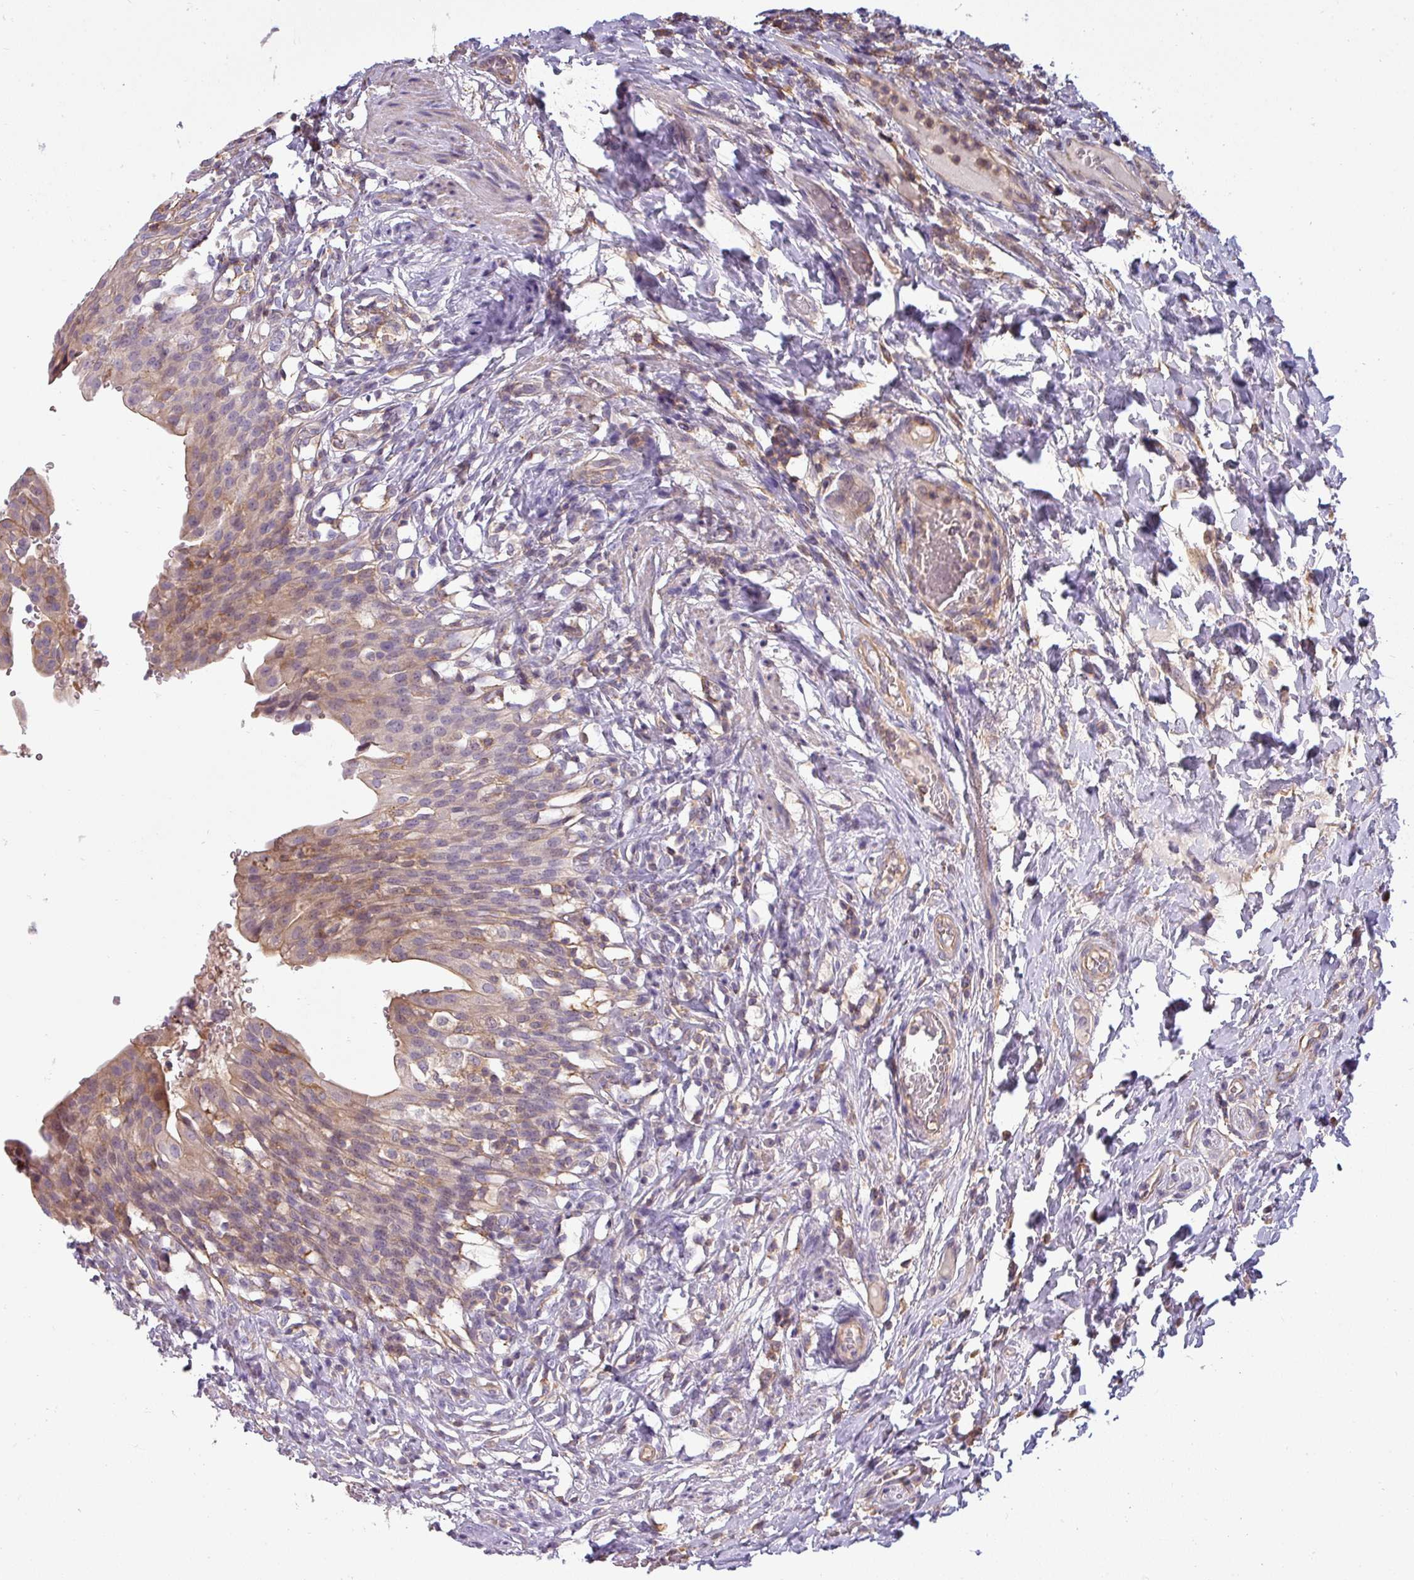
{"staining": {"intensity": "weak", "quantity": ">75%", "location": "cytoplasmic/membranous"}, "tissue": "urinary bladder", "cell_type": "Urothelial cells", "image_type": "normal", "snomed": [{"axis": "morphology", "description": "Normal tissue, NOS"}, {"axis": "morphology", "description": "Inflammation, NOS"}, {"axis": "topography", "description": "Urinary bladder"}], "caption": "Weak cytoplasmic/membranous protein positivity is present in about >75% of urothelial cells in urinary bladder.", "gene": "ZNF835", "patient": {"sex": "male", "age": 64}}